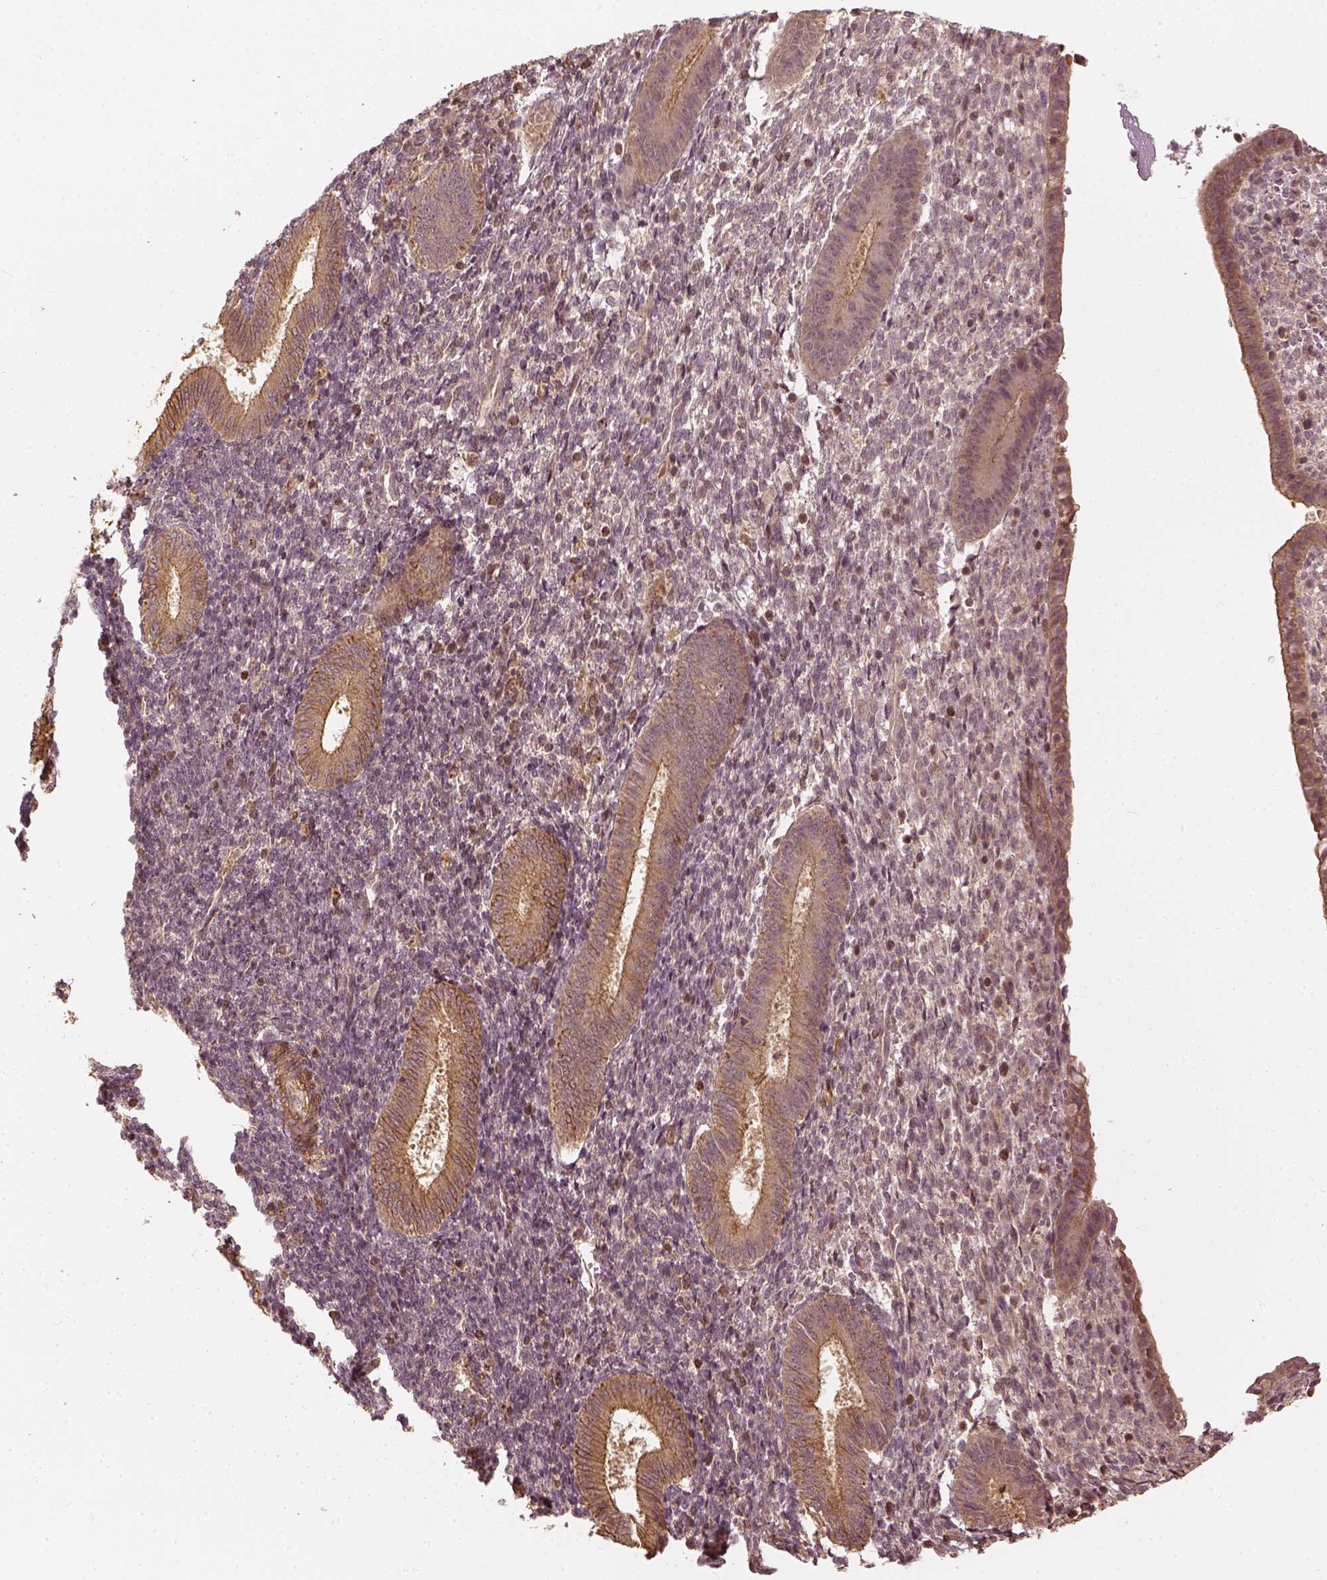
{"staining": {"intensity": "moderate", "quantity": "<25%", "location": "cytoplasmic/membranous"}, "tissue": "endometrium", "cell_type": "Cells in endometrial stroma", "image_type": "normal", "snomed": [{"axis": "morphology", "description": "Normal tissue, NOS"}, {"axis": "topography", "description": "Endometrium"}], "caption": "Immunohistochemical staining of unremarkable endometrium exhibits low levels of moderate cytoplasmic/membranous staining in approximately <25% of cells in endometrial stroma. Using DAB (3,3'-diaminobenzidine) (brown) and hematoxylin (blue) stains, captured at high magnification using brightfield microscopy.", "gene": "VEGFA", "patient": {"sex": "female", "age": 25}}